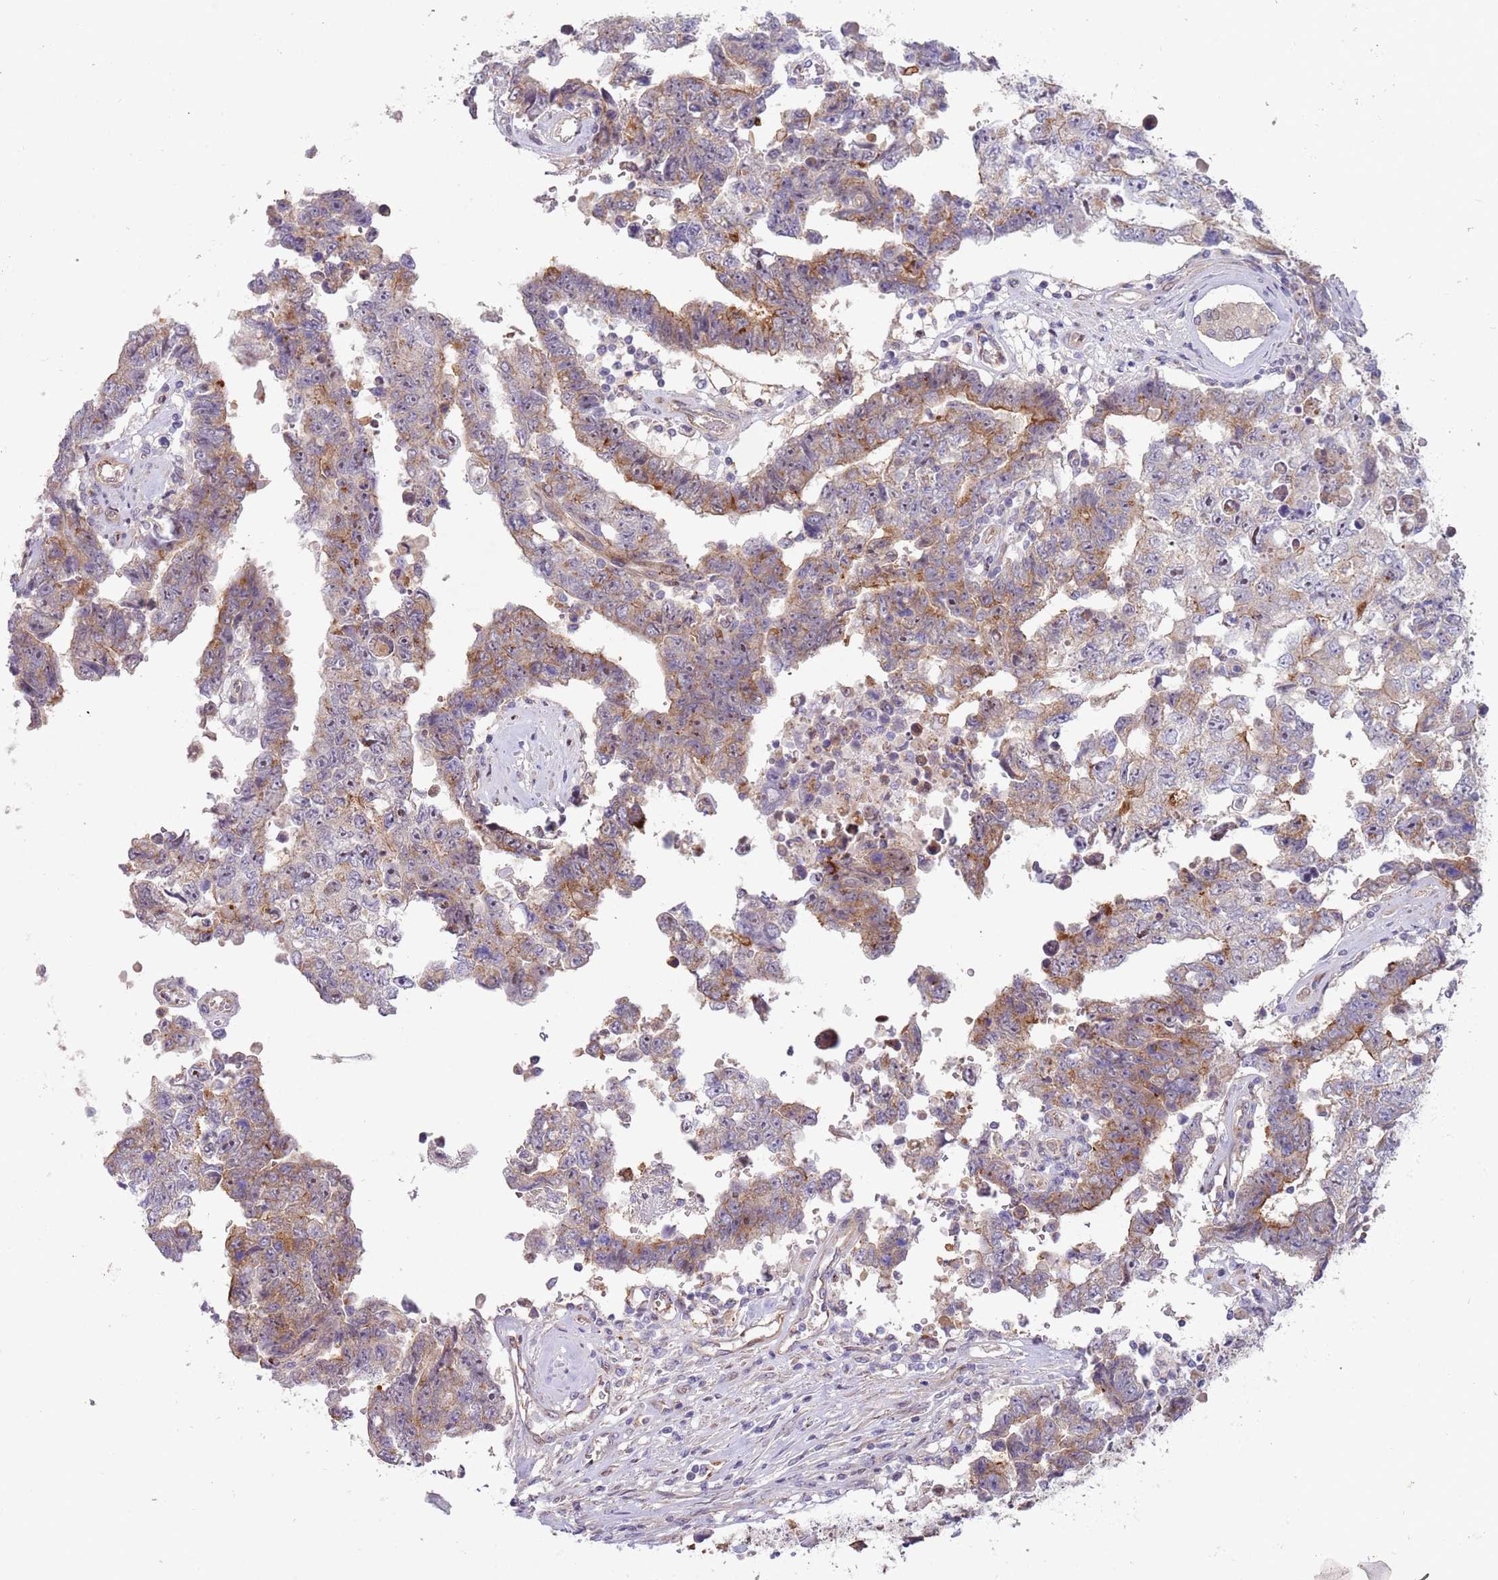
{"staining": {"intensity": "moderate", "quantity": "25%-75%", "location": "cytoplasmic/membranous"}, "tissue": "testis cancer", "cell_type": "Tumor cells", "image_type": "cancer", "snomed": [{"axis": "morphology", "description": "Normal tissue, NOS"}, {"axis": "morphology", "description": "Carcinoma, Embryonal, NOS"}, {"axis": "topography", "description": "Testis"}, {"axis": "topography", "description": "Epididymis"}], "caption": "The immunohistochemical stain labels moderate cytoplasmic/membranous staining in tumor cells of embryonal carcinoma (testis) tissue.", "gene": "ITGB6", "patient": {"sex": "male", "age": 25}}